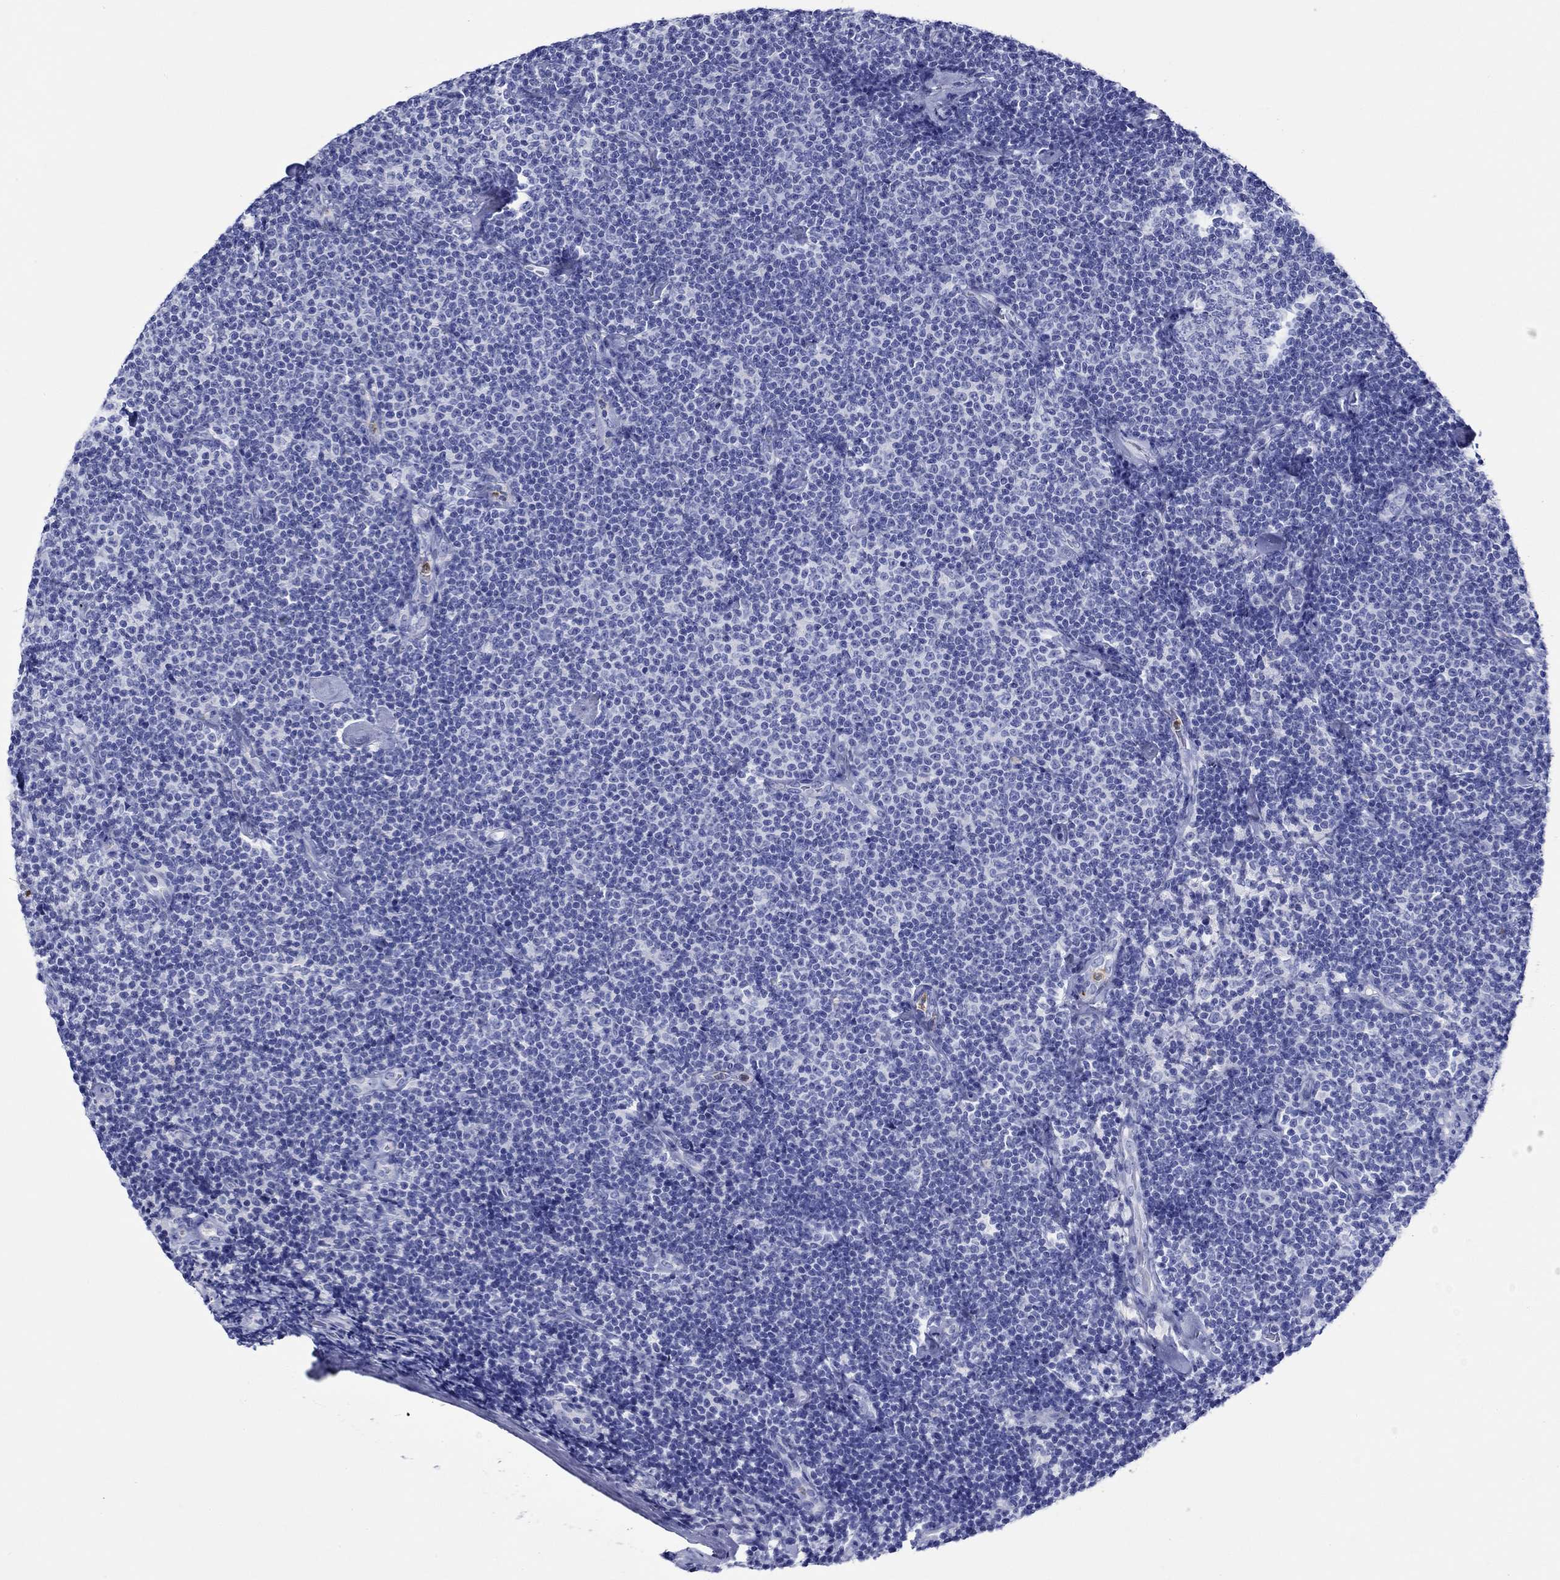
{"staining": {"intensity": "negative", "quantity": "none", "location": "none"}, "tissue": "lymphoma", "cell_type": "Tumor cells", "image_type": "cancer", "snomed": [{"axis": "morphology", "description": "Malignant lymphoma, non-Hodgkin's type, Low grade"}, {"axis": "topography", "description": "Lymph node"}], "caption": "This photomicrograph is of lymphoma stained with immunohistochemistry (IHC) to label a protein in brown with the nuclei are counter-stained blue. There is no staining in tumor cells. Brightfield microscopy of immunohistochemistry stained with DAB (brown) and hematoxylin (blue), captured at high magnification.", "gene": "EPX", "patient": {"sex": "male", "age": 81}}